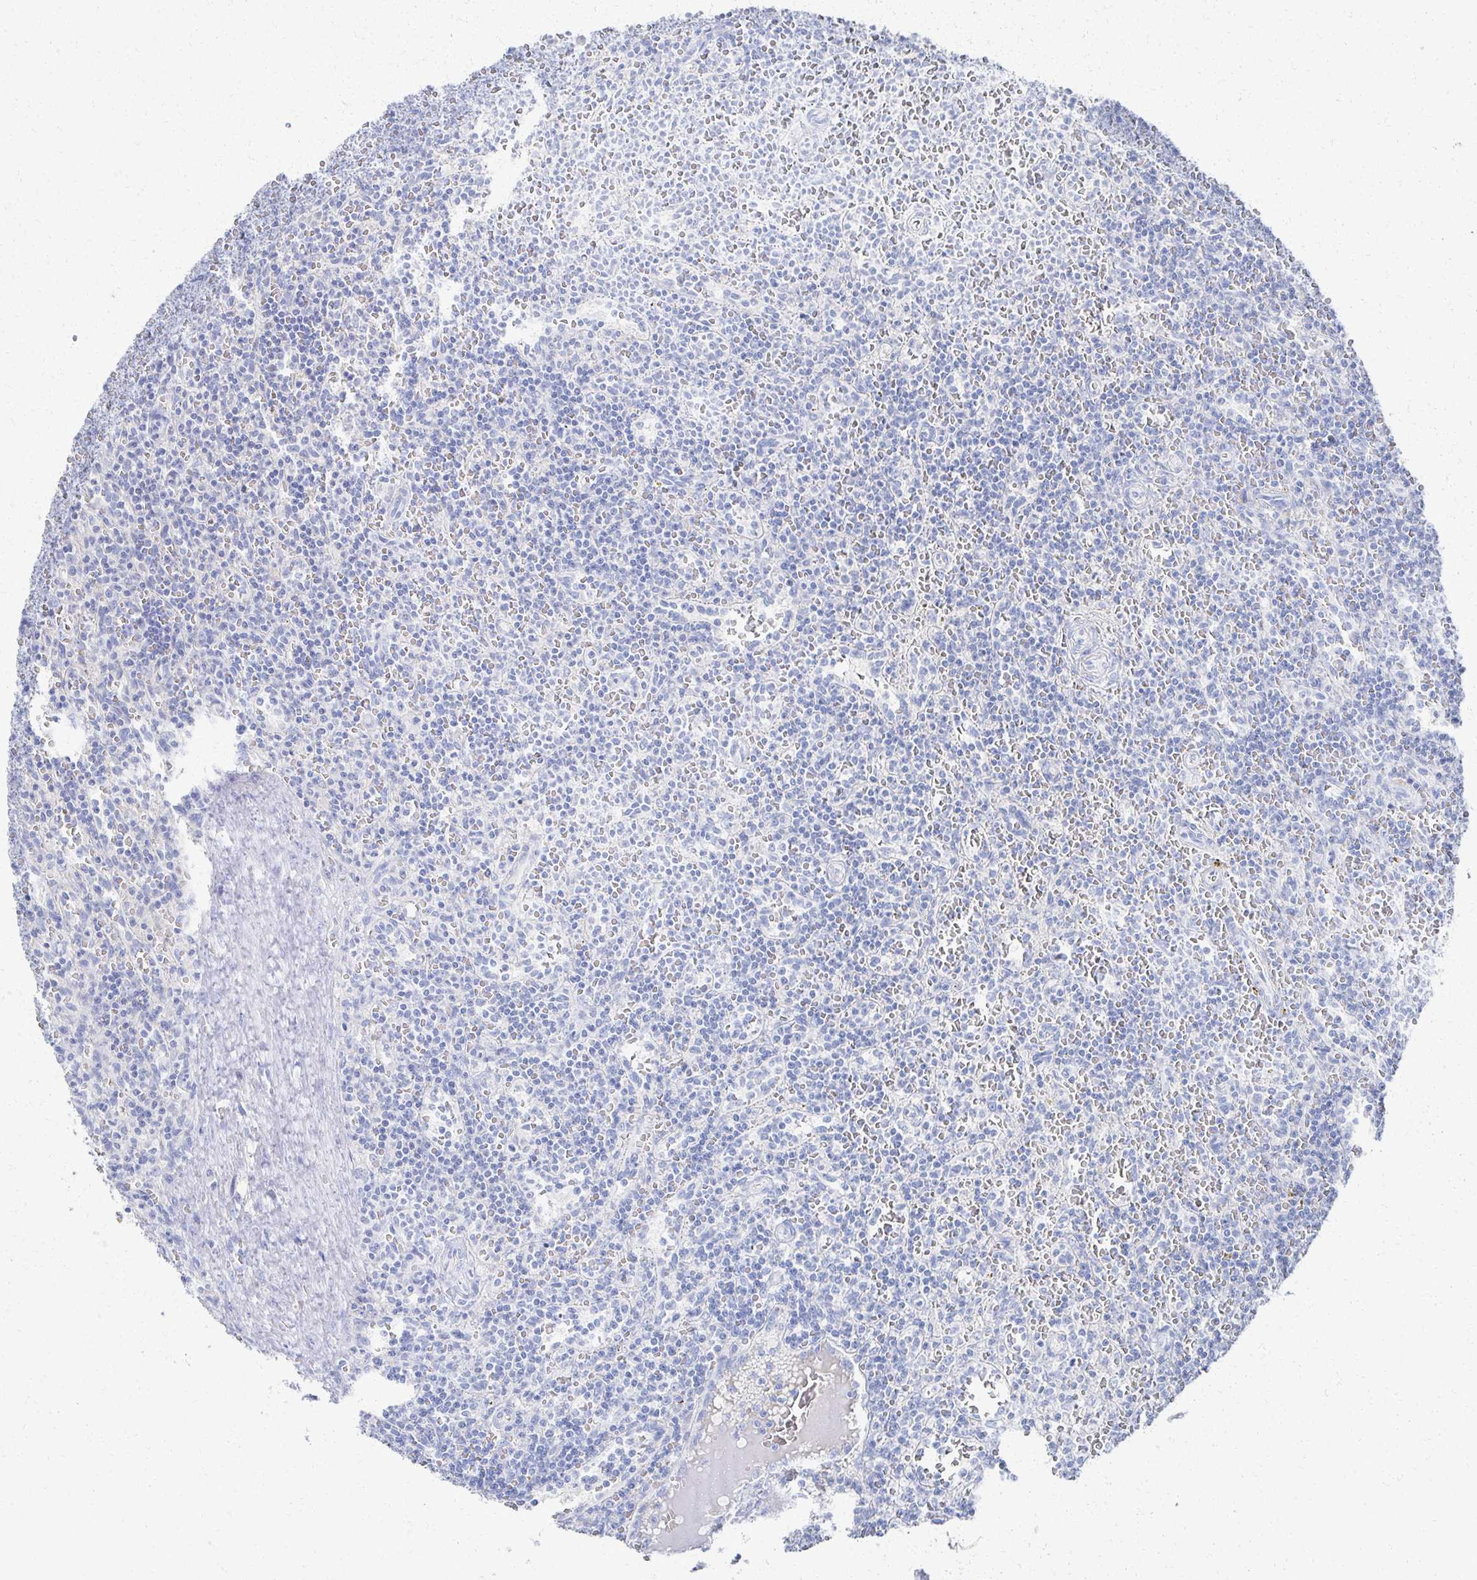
{"staining": {"intensity": "negative", "quantity": "none", "location": "none"}, "tissue": "lymphoma", "cell_type": "Tumor cells", "image_type": "cancer", "snomed": [{"axis": "morphology", "description": "Malignant lymphoma, non-Hodgkin's type, Low grade"}, {"axis": "topography", "description": "Spleen"}], "caption": "This histopathology image is of malignant lymphoma, non-Hodgkin's type (low-grade) stained with immunohistochemistry (IHC) to label a protein in brown with the nuclei are counter-stained blue. There is no staining in tumor cells.", "gene": "PRR20A", "patient": {"sex": "male", "age": 73}}